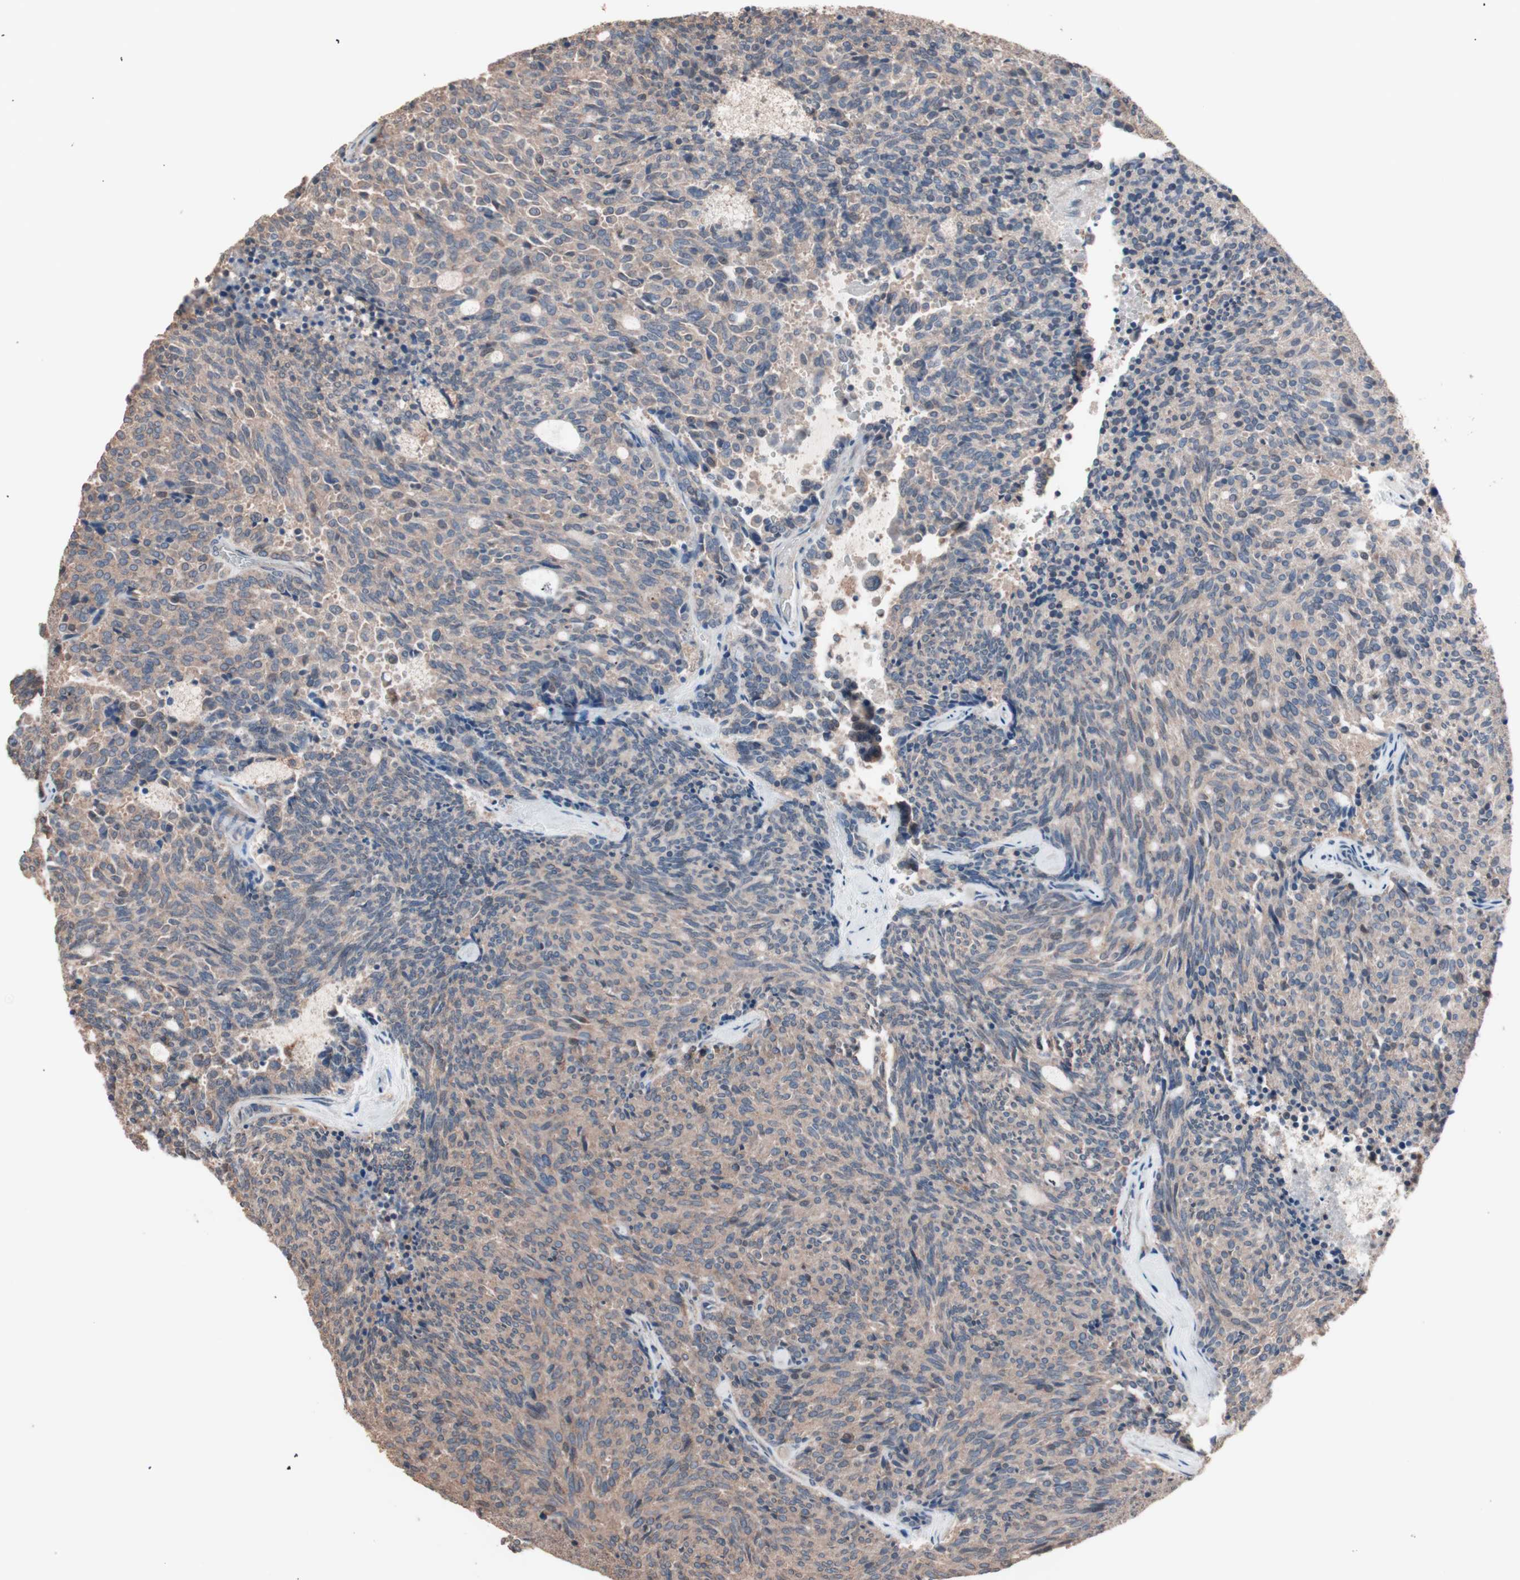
{"staining": {"intensity": "weak", "quantity": ">75%", "location": "cytoplasmic/membranous"}, "tissue": "carcinoid", "cell_type": "Tumor cells", "image_type": "cancer", "snomed": [{"axis": "morphology", "description": "Carcinoid, malignant, NOS"}, {"axis": "topography", "description": "Pancreas"}], "caption": "Immunohistochemistry (IHC) image of neoplastic tissue: human carcinoid stained using IHC displays low levels of weak protein expression localized specifically in the cytoplasmic/membranous of tumor cells, appearing as a cytoplasmic/membranous brown color.", "gene": "ATG7", "patient": {"sex": "female", "age": 54}}